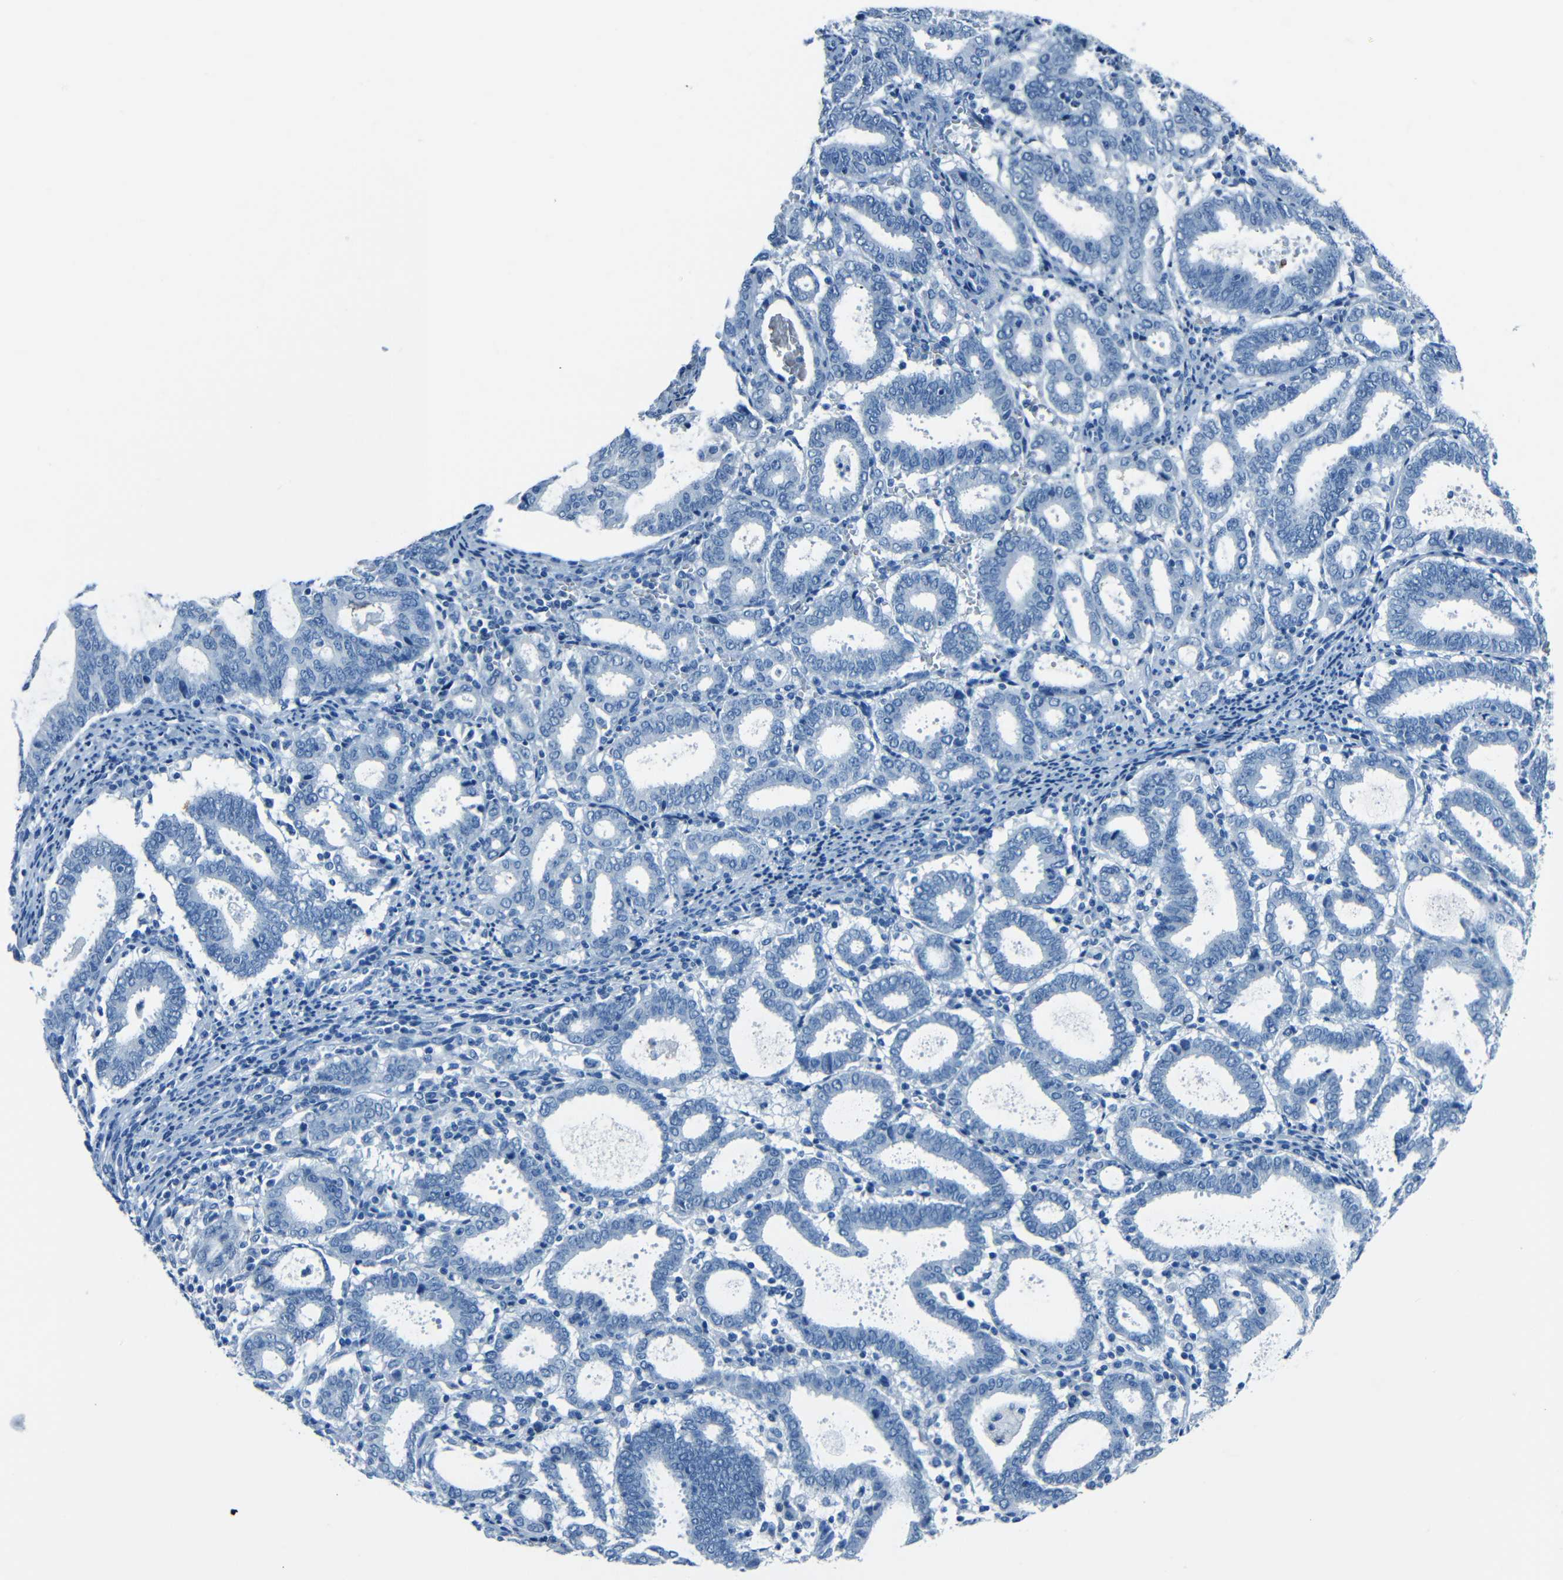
{"staining": {"intensity": "negative", "quantity": "none", "location": "none"}, "tissue": "endometrial cancer", "cell_type": "Tumor cells", "image_type": "cancer", "snomed": [{"axis": "morphology", "description": "Adenocarcinoma, NOS"}, {"axis": "topography", "description": "Uterus"}], "caption": "Immunohistochemistry (IHC) of human adenocarcinoma (endometrial) displays no positivity in tumor cells. (DAB (3,3'-diaminobenzidine) IHC, high magnification).", "gene": "FBN2", "patient": {"sex": "female", "age": 83}}